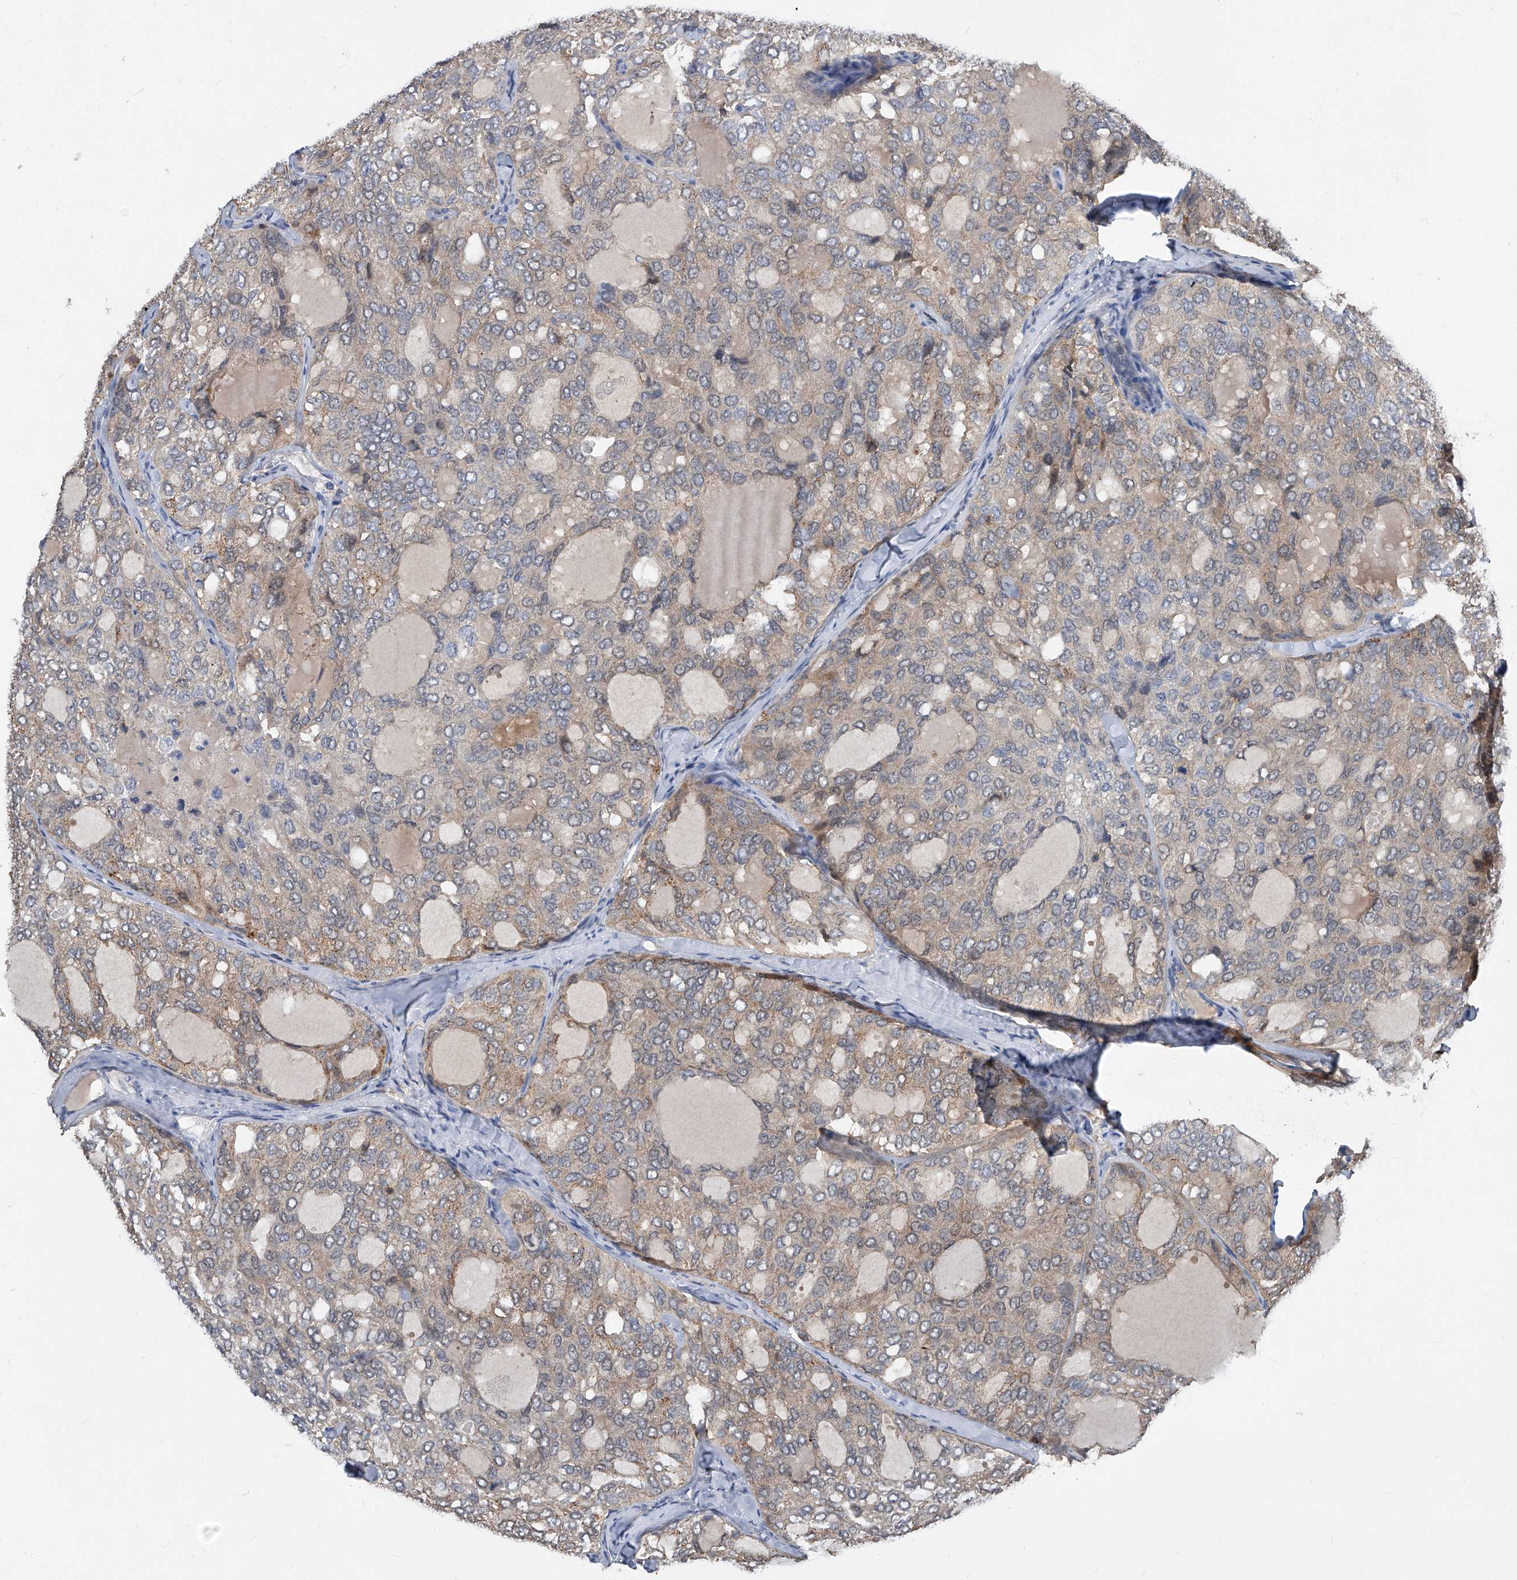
{"staining": {"intensity": "weak", "quantity": ">75%", "location": "cytoplasmic/membranous"}, "tissue": "thyroid cancer", "cell_type": "Tumor cells", "image_type": "cancer", "snomed": [{"axis": "morphology", "description": "Follicular adenoma carcinoma, NOS"}, {"axis": "topography", "description": "Thyroid gland"}], "caption": "Weak cytoplasmic/membranous protein expression is seen in about >75% of tumor cells in thyroid cancer.", "gene": "MAP2K6", "patient": {"sex": "male", "age": 75}}